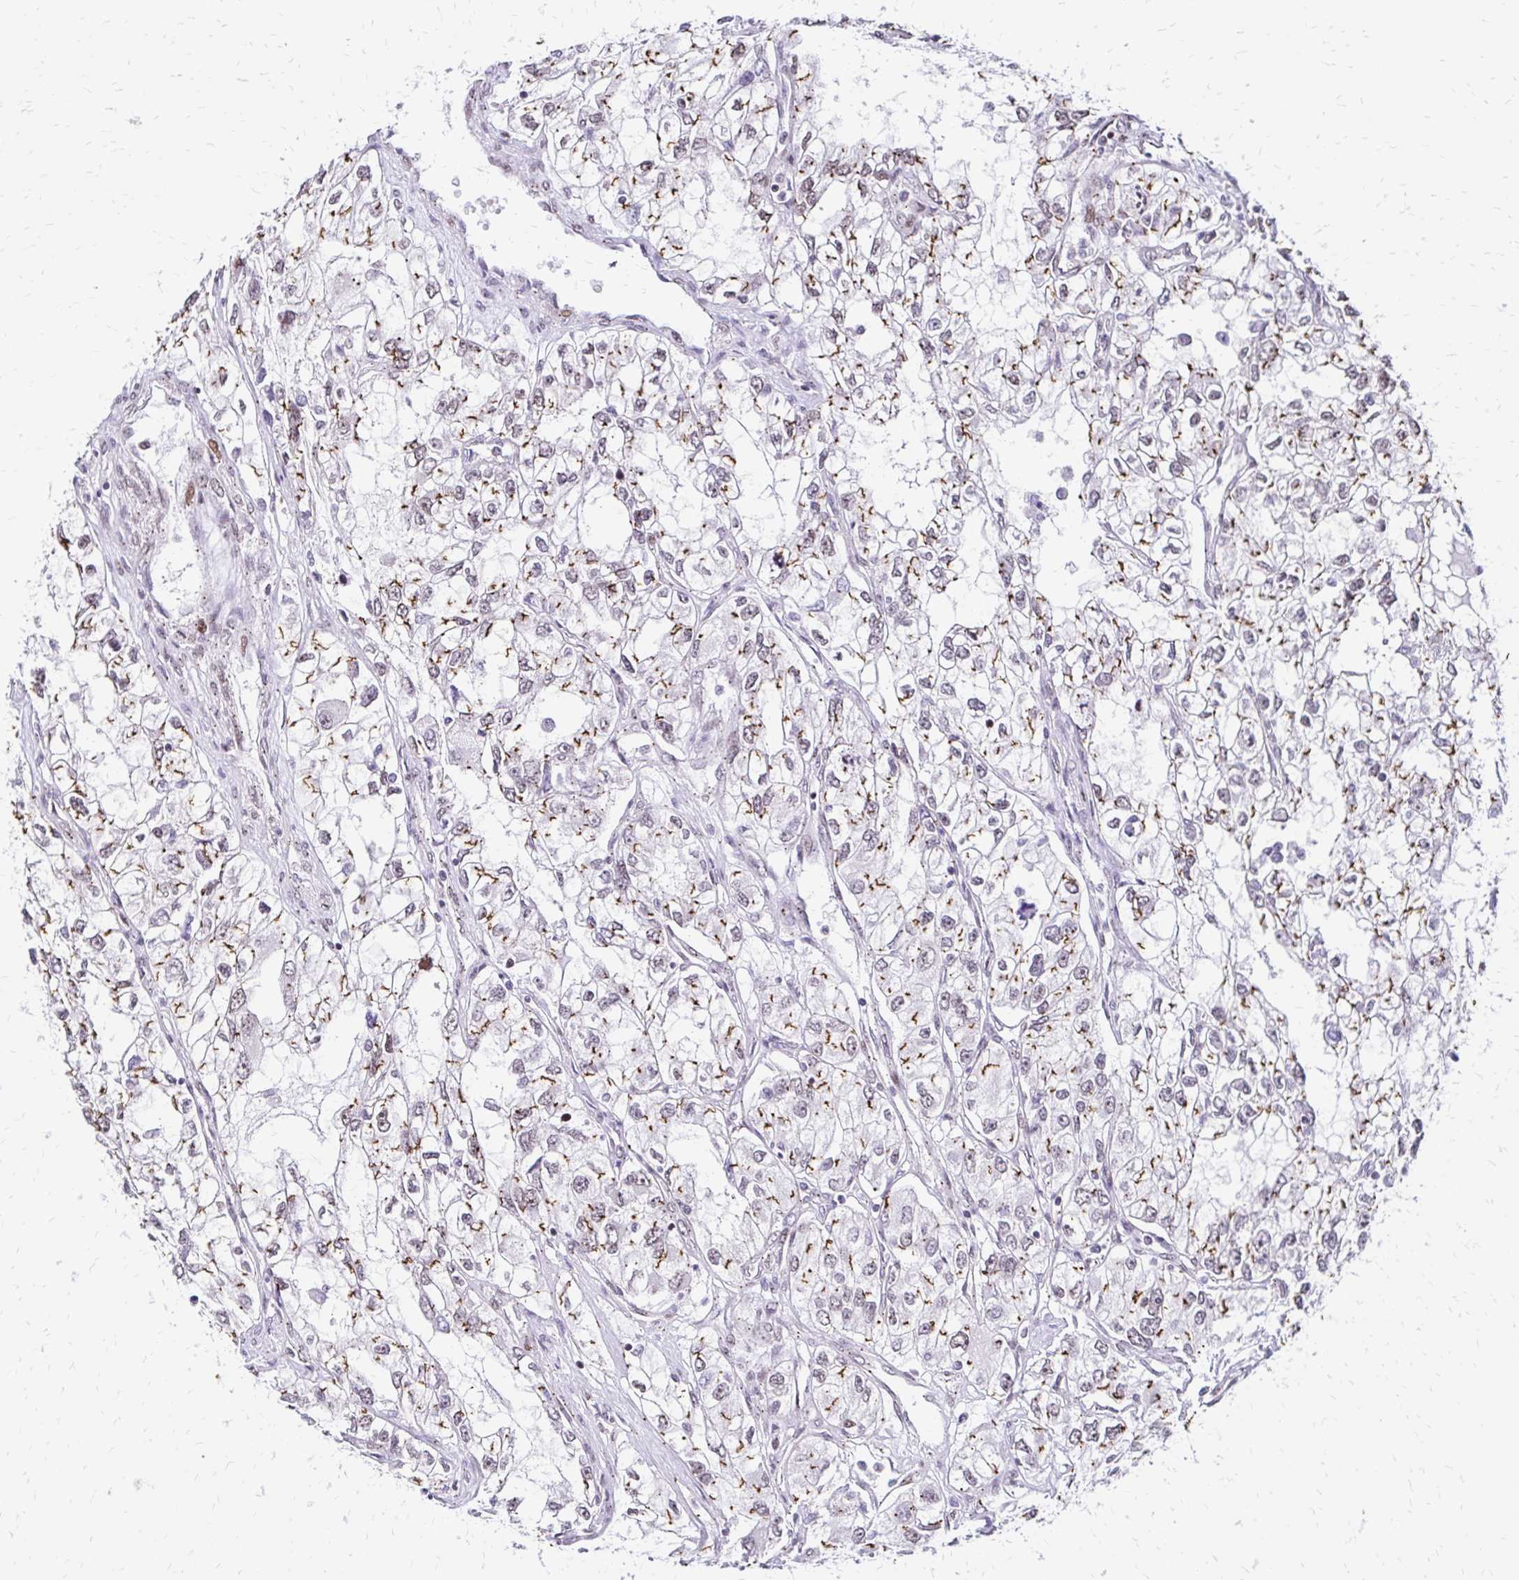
{"staining": {"intensity": "moderate", "quantity": ">75%", "location": "cytoplasmic/membranous"}, "tissue": "renal cancer", "cell_type": "Tumor cells", "image_type": "cancer", "snomed": [{"axis": "morphology", "description": "Adenocarcinoma, NOS"}, {"axis": "topography", "description": "Kidney"}], "caption": "Moderate cytoplasmic/membranous protein expression is identified in approximately >75% of tumor cells in adenocarcinoma (renal).", "gene": "TOB1", "patient": {"sex": "female", "age": 59}}